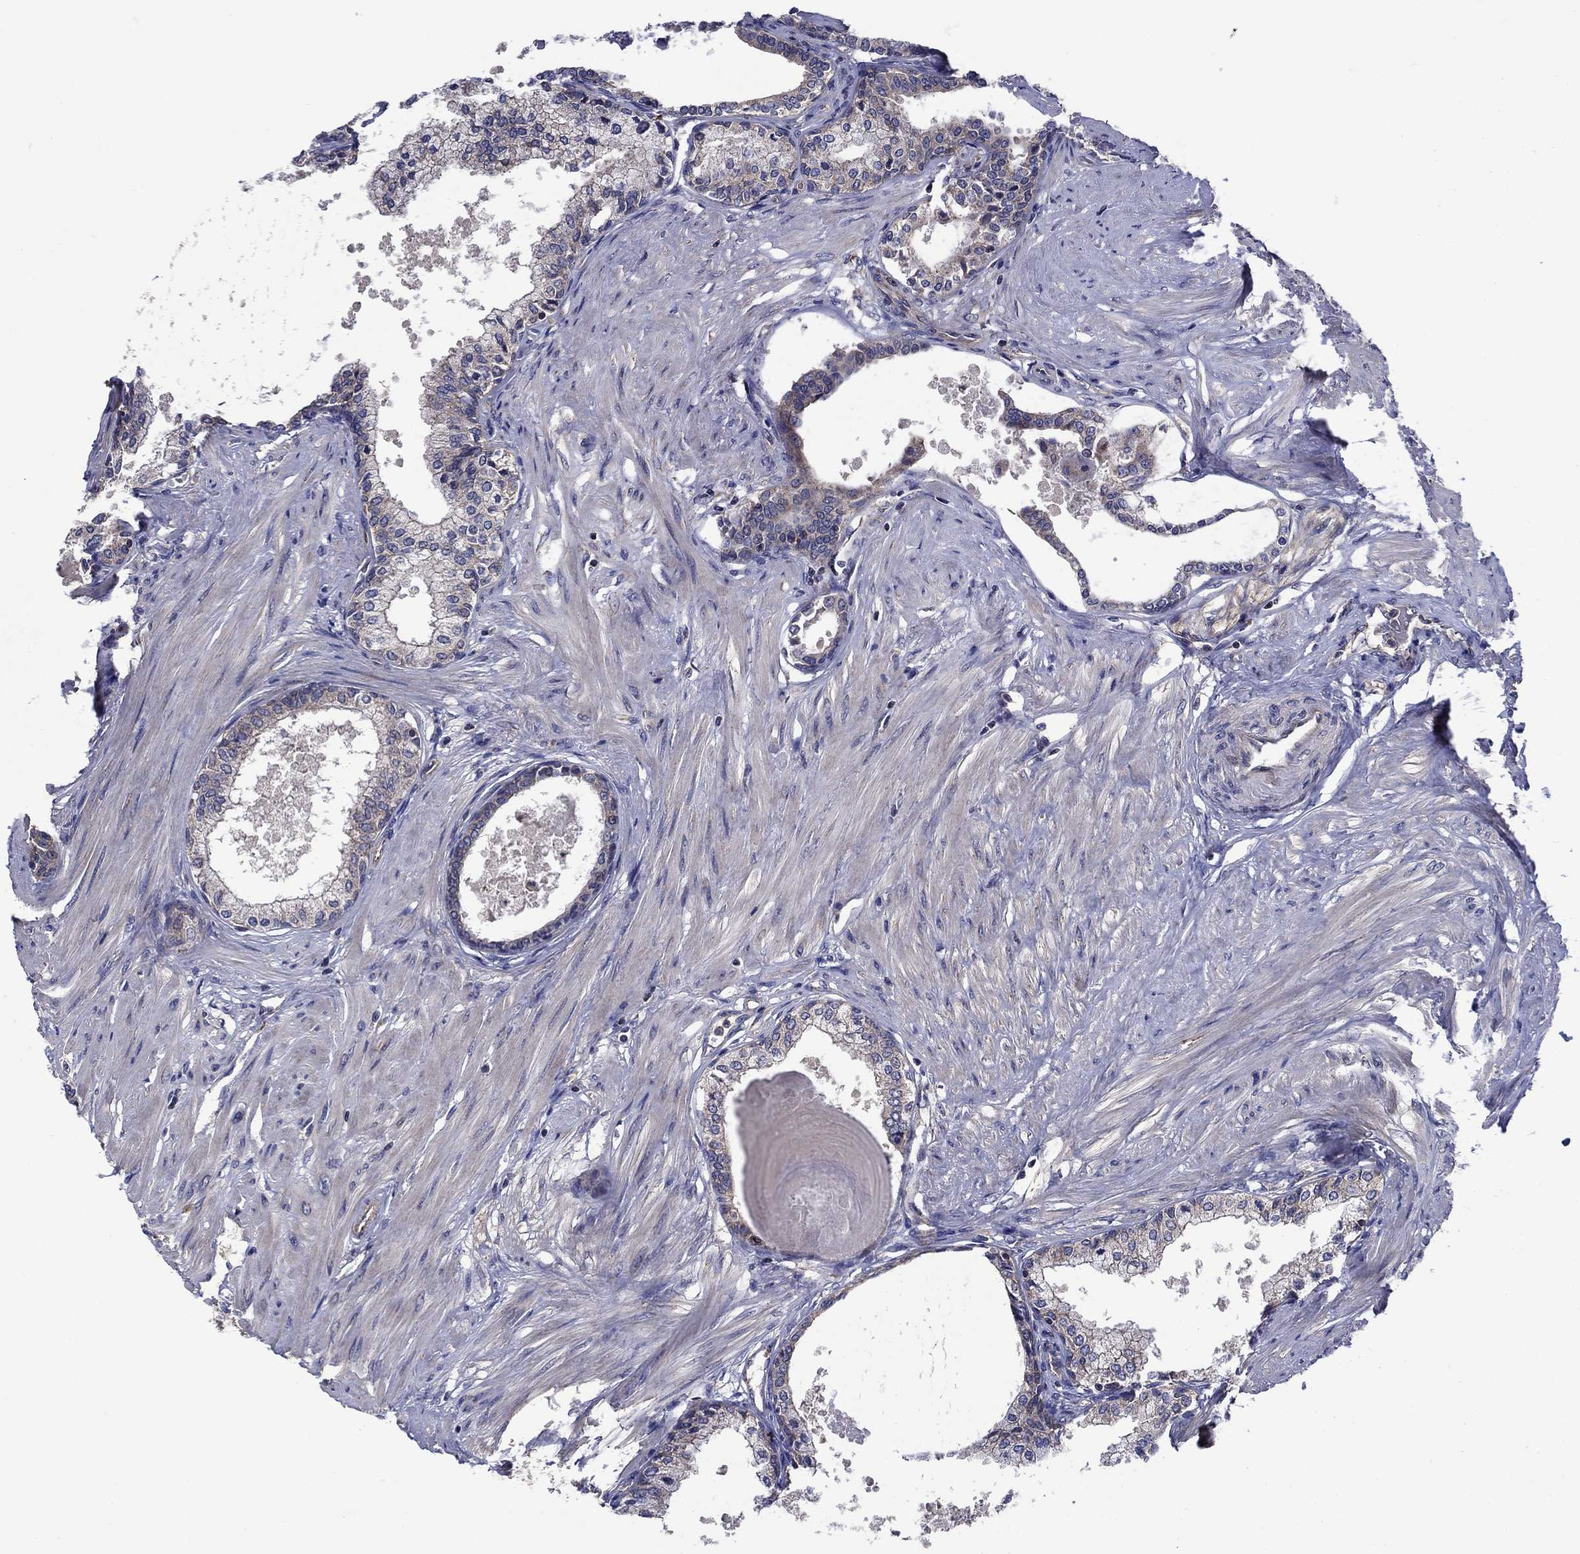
{"staining": {"intensity": "weak", "quantity": "<25%", "location": "cytoplasmic/membranous"}, "tissue": "prostate", "cell_type": "Glandular cells", "image_type": "normal", "snomed": [{"axis": "morphology", "description": "Normal tissue, NOS"}, {"axis": "topography", "description": "Prostate"}], "caption": "Immunohistochemistry of benign prostate exhibits no staining in glandular cells.", "gene": "KIF22", "patient": {"sex": "male", "age": 63}}